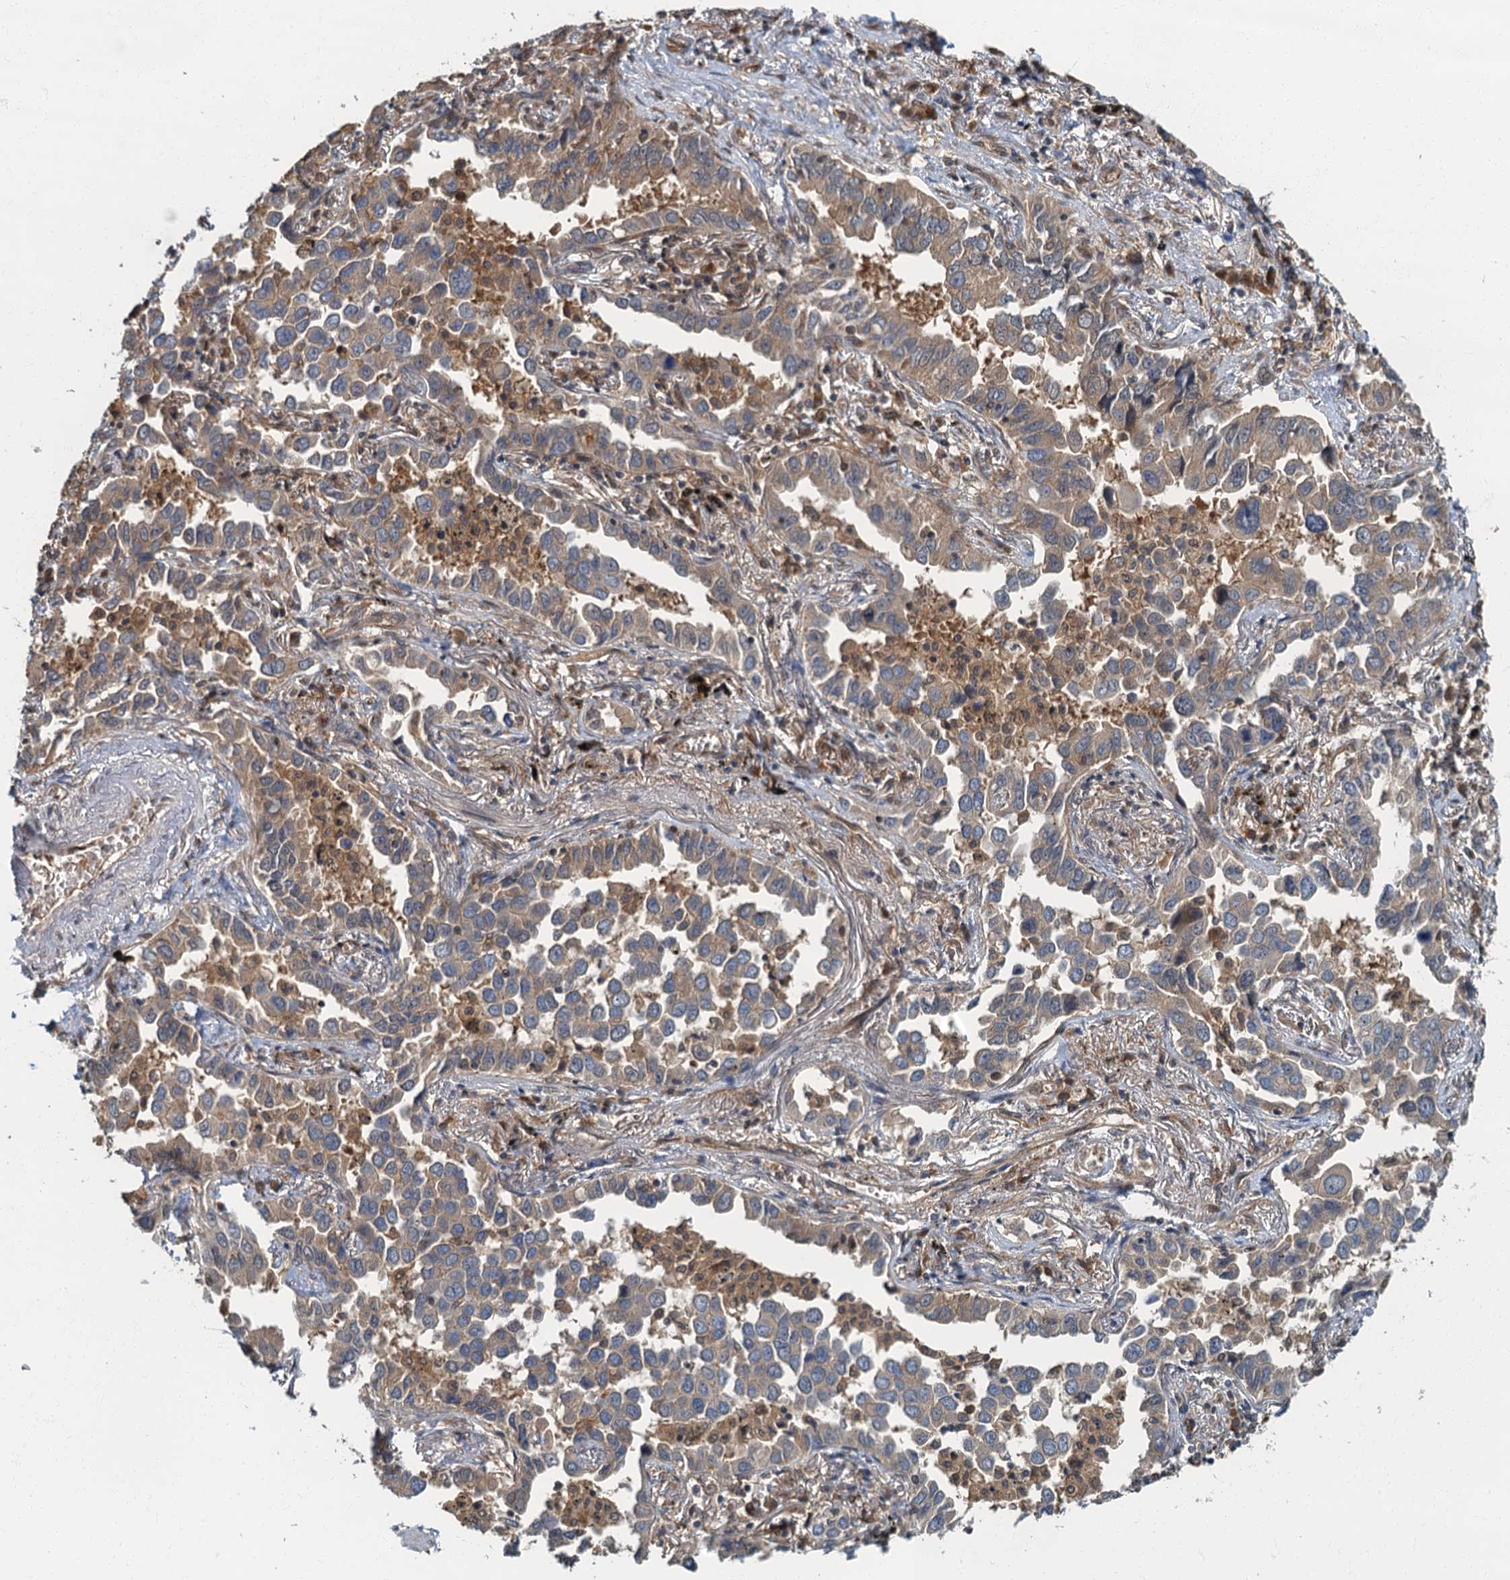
{"staining": {"intensity": "weak", "quantity": ">75%", "location": "cytoplasmic/membranous"}, "tissue": "lung cancer", "cell_type": "Tumor cells", "image_type": "cancer", "snomed": [{"axis": "morphology", "description": "Adenocarcinoma, NOS"}, {"axis": "topography", "description": "Lung"}], "caption": "Immunohistochemical staining of human lung cancer (adenocarcinoma) shows weak cytoplasmic/membranous protein staining in about >75% of tumor cells.", "gene": "TBCK", "patient": {"sex": "male", "age": 67}}